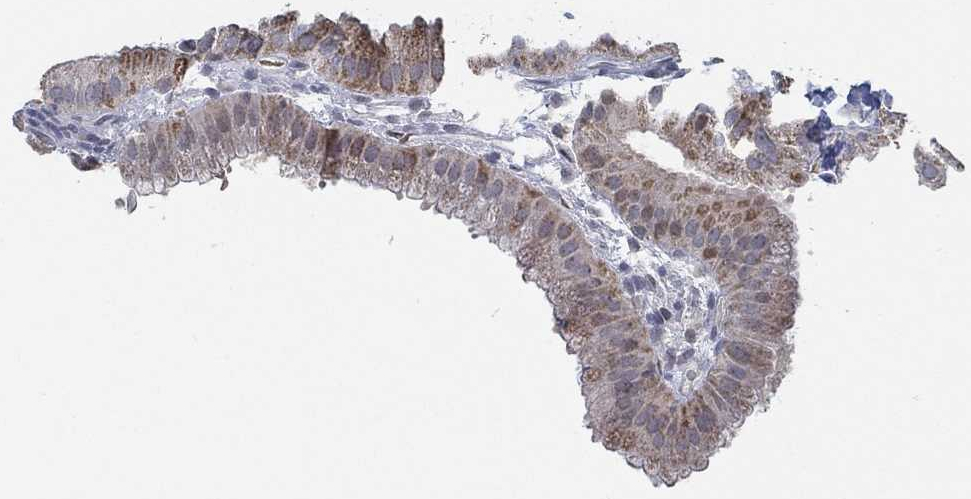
{"staining": {"intensity": "moderate", "quantity": ">75%", "location": "cytoplasmic/membranous"}, "tissue": "gallbladder", "cell_type": "Glandular cells", "image_type": "normal", "snomed": [{"axis": "morphology", "description": "Normal tissue, NOS"}, {"axis": "topography", "description": "Gallbladder"}], "caption": "Human gallbladder stained with a brown dye demonstrates moderate cytoplasmic/membranous positive staining in about >75% of glandular cells.", "gene": "GLOD5", "patient": {"sex": "male", "age": 67}}